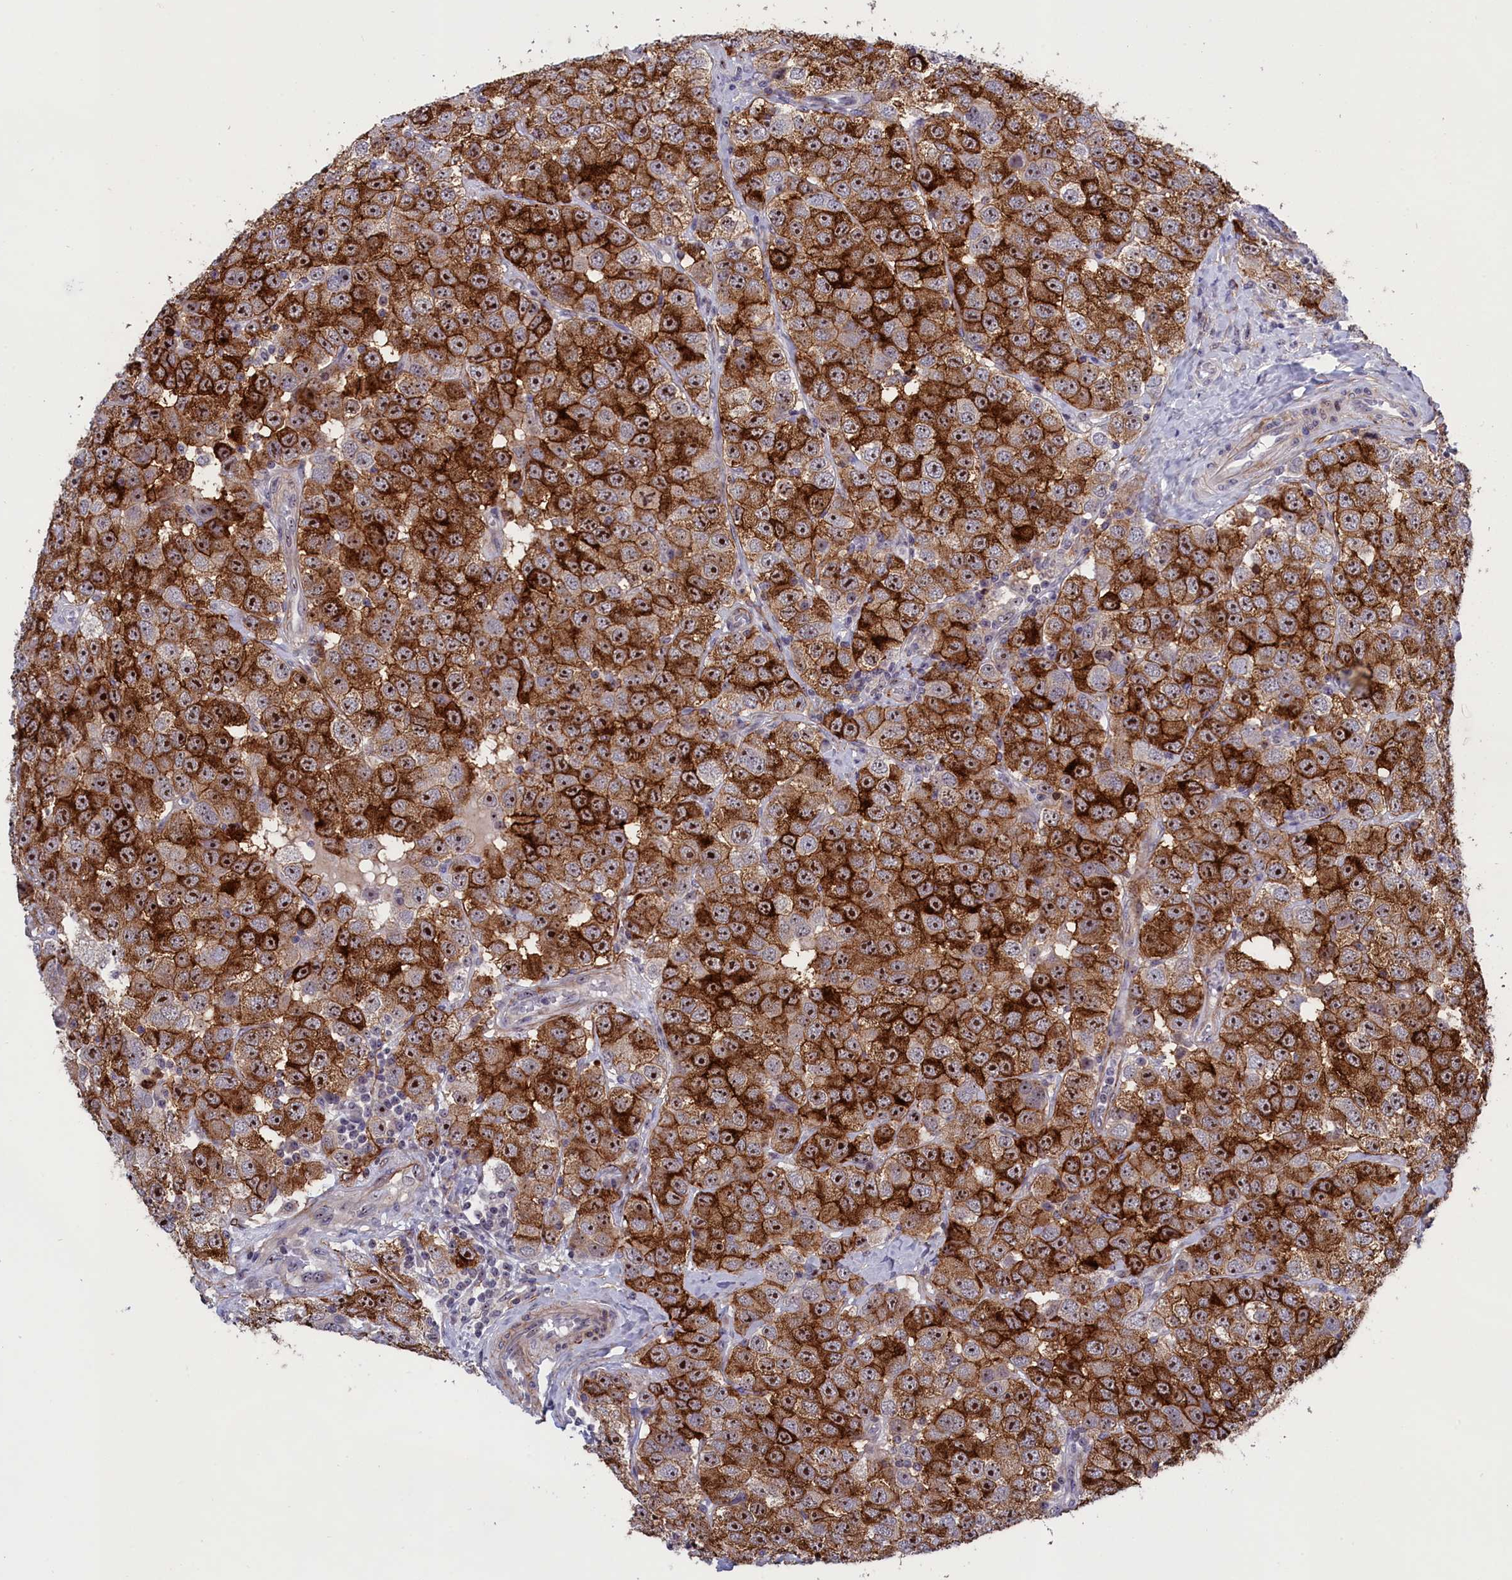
{"staining": {"intensity": "strong", "quantity": ">75%", "location": "cytoplasmic/membranous,nuclear"}, "tissue": "testis cancer", "cell_type": "Tumor cells", "image_type": "cancer", "snomed": [{"axis": "morphology", "description": "Seminoma, NOS"}, {"axis": "topography", "description": "Testis"}], "caption": "Immunohistochemistry (DAB) staining of human testis seminoma demonstrates strong cytoplasmic/membranous and nuclear protein positivity in about >75% of tumor cells.", "gene": "PPAN", "patient": {"sex": "male", "age": 28}}